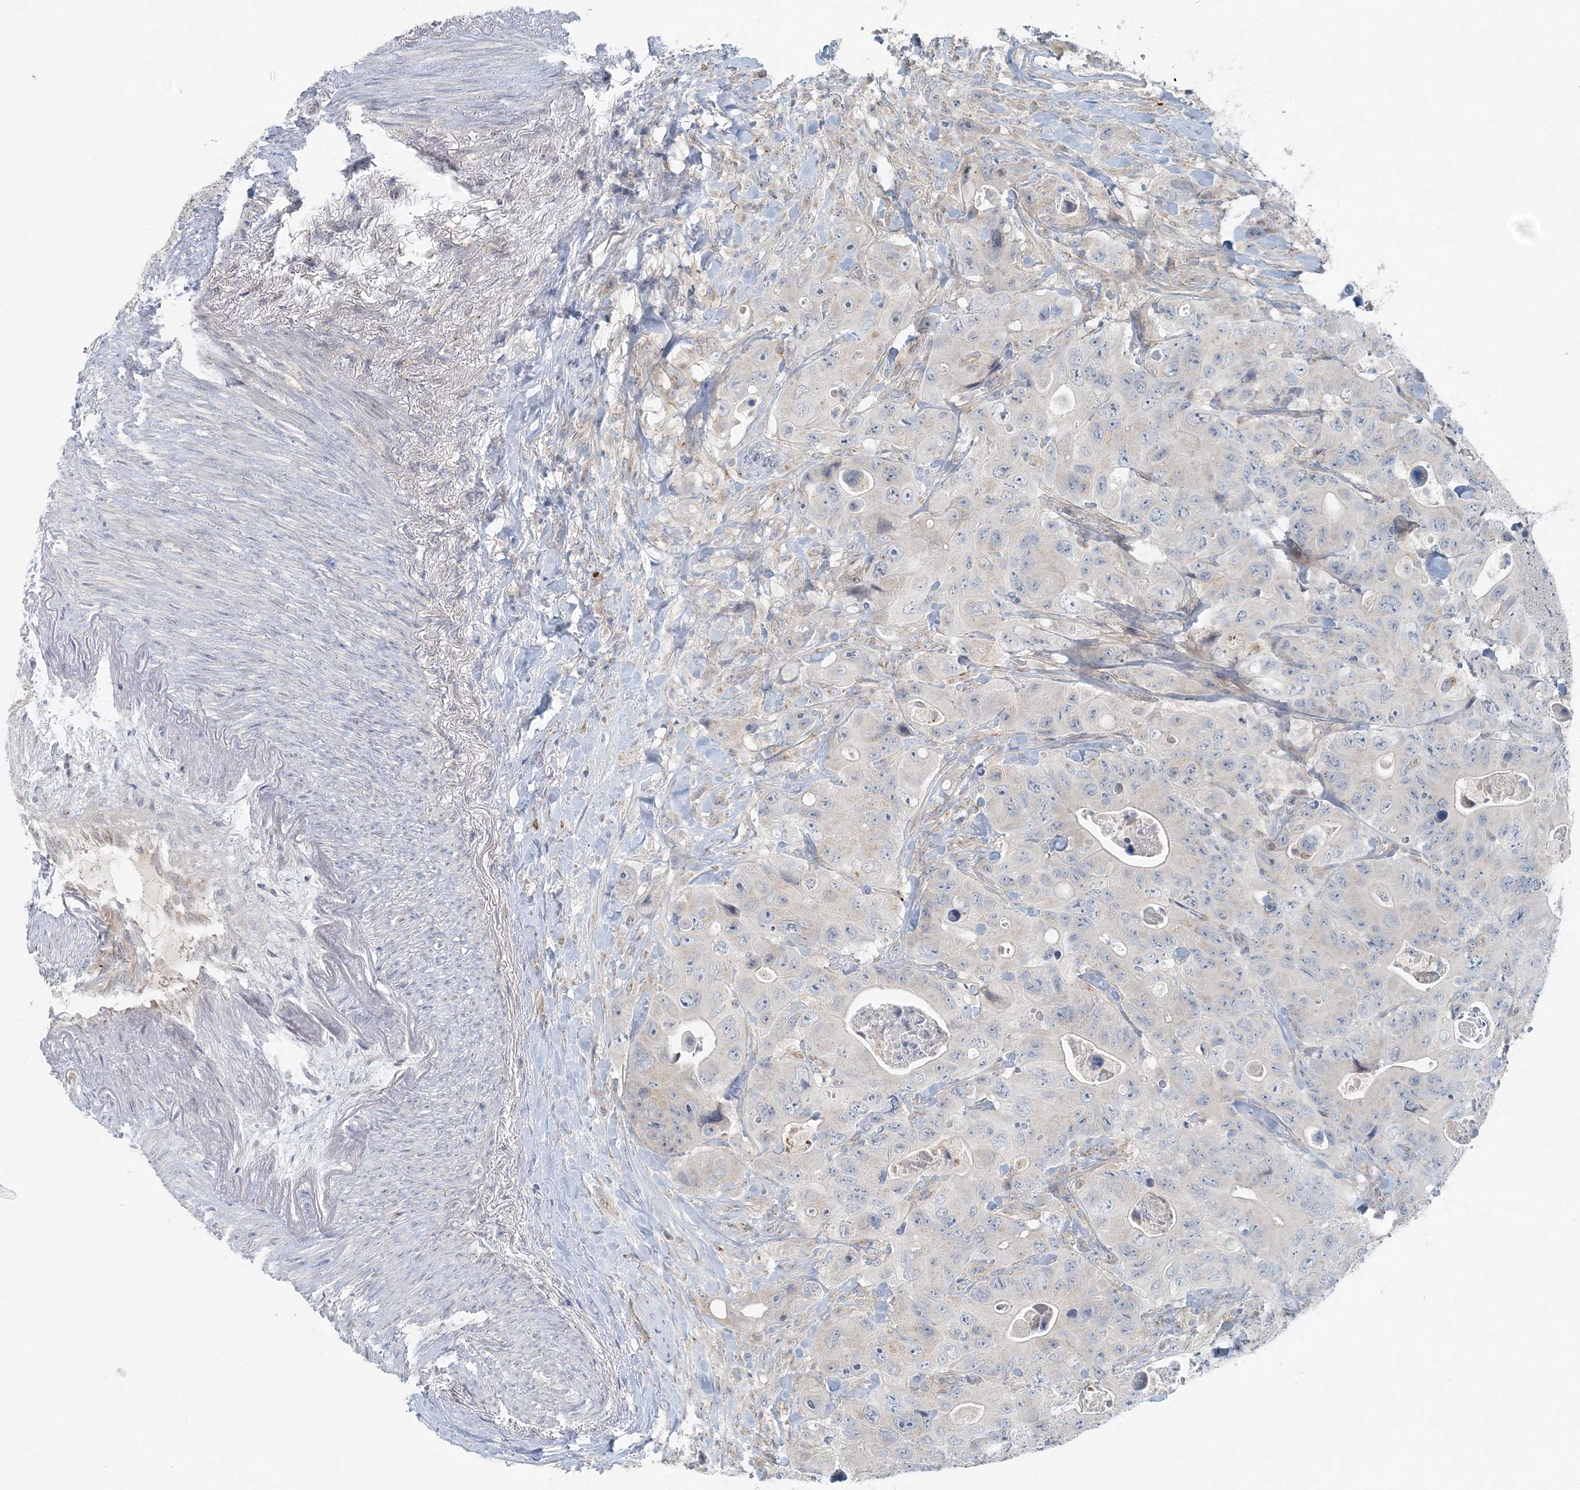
{"staining": {"intensity": "negative", "quantity": "none", "location": "none"}, "tissue": "colorectal cancer", "cell_type": "Tumor cells", "image_type": "cancer", "snomed": [{"axis": "morphology", "description": "Adenocarcinoma, NOS"}, {"axis": "topography", "description": "Colon"}], "caption": "A micrograph of human colorectal cancer (adenocarcinoma) is negative for staining in tumor cells. (DAB immunohistochemistry visualized using brightfield microscopy, high magnification).", "gene": "NAA11", "patient": {"sex": "female", "age": 46}}